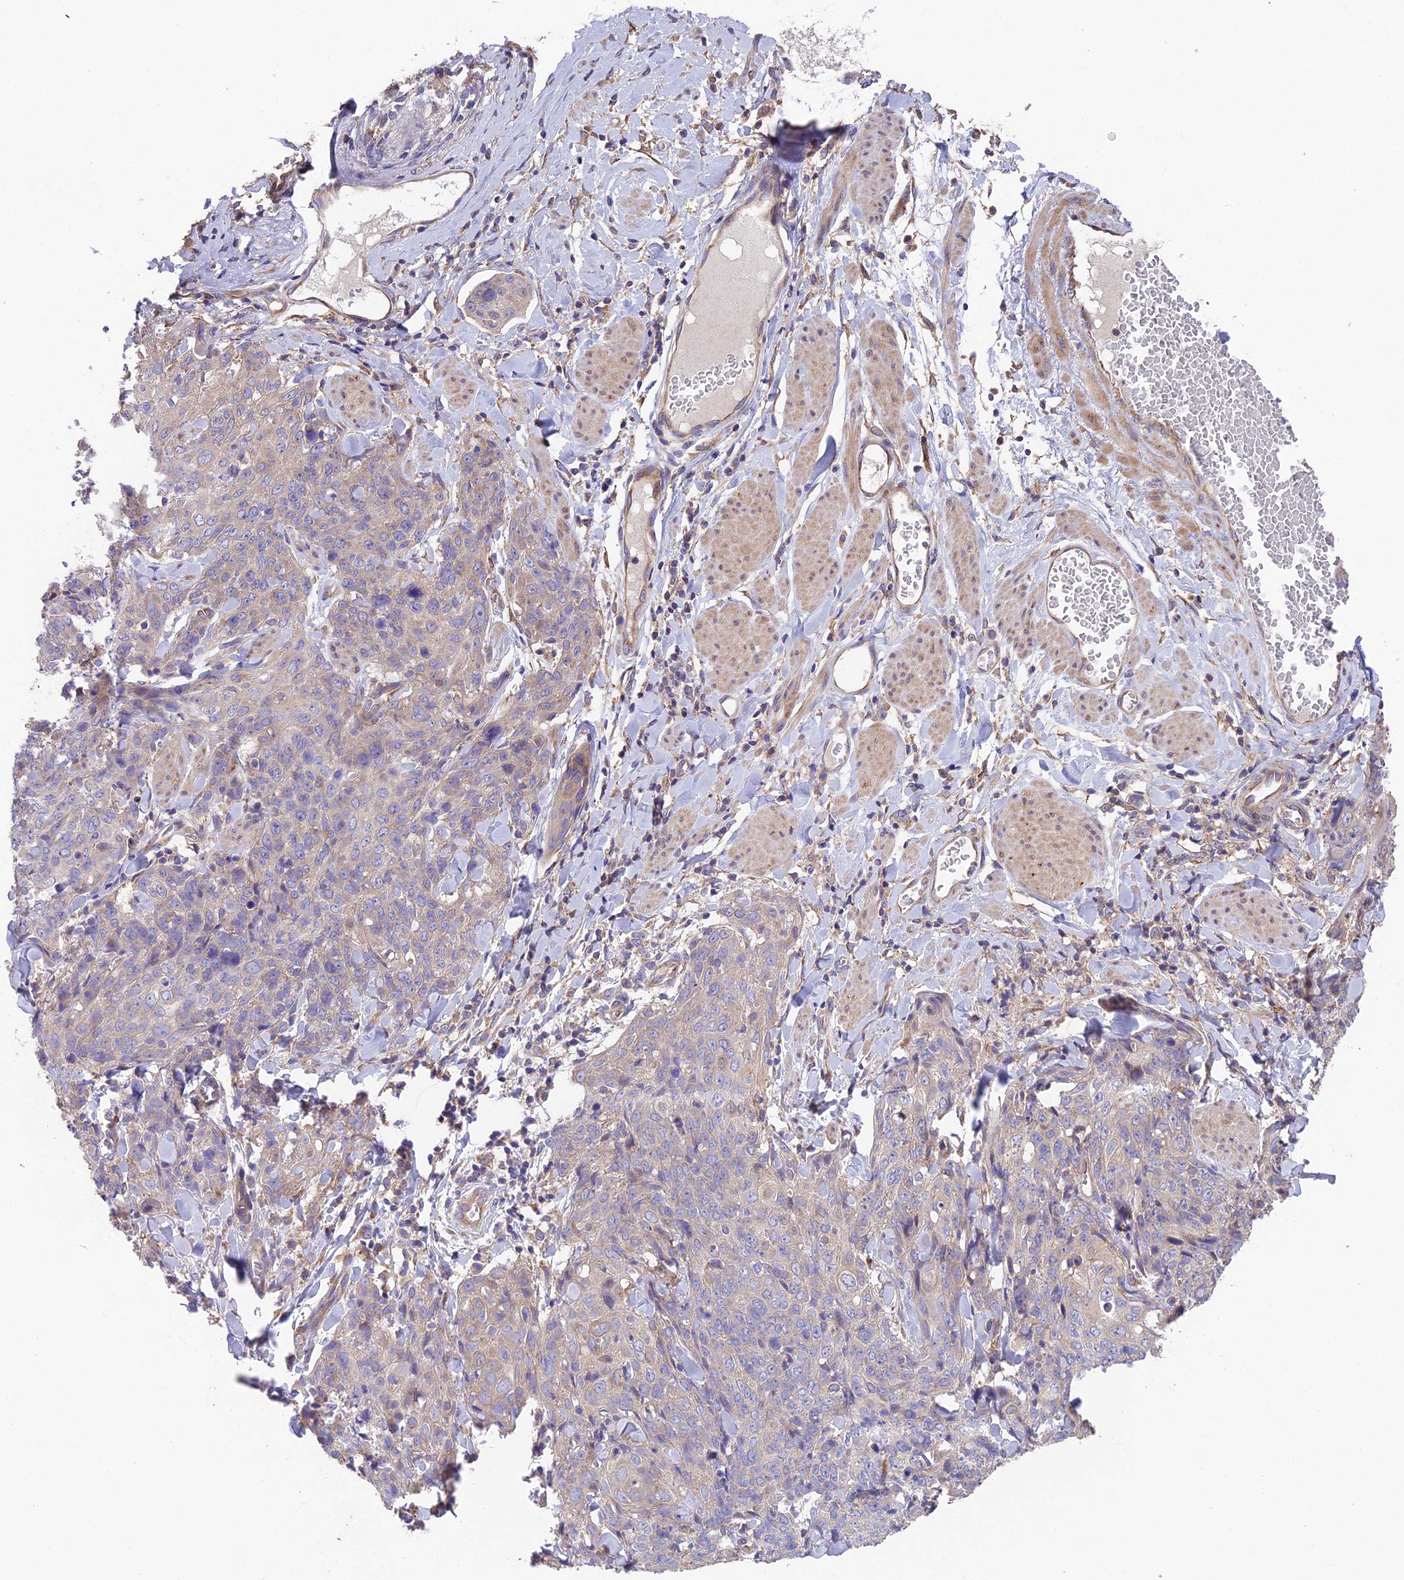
{"staining": {"intensity": "weak", "quantity": "<25%", "location": "cytoplasmic/membranous"}, "tissue": "skin cancer", "cell_type": "Tumor cells", "image_type": "cancer", "snomed": [{"axis": "morphology", "description": "Squamous cell carcinoma, NOS"}, {"axis": "topography", "description": "Skin"}, {"axis": "topography", "description": "Vulva"}], "caption": "This is a histopathology image of immunohistochemistry (IHC) staining of squamous cell carcinoma (skin), which shows no positivity in tumor cells. Brightfield microscopy of IHC stained with DAB (3,3'-diaminobenzidine) (brown) and hematoxylin (blue), captured at high magnification.", "gene": "BLOC1S4", "patient": {"sex": "female", "age": 85}}